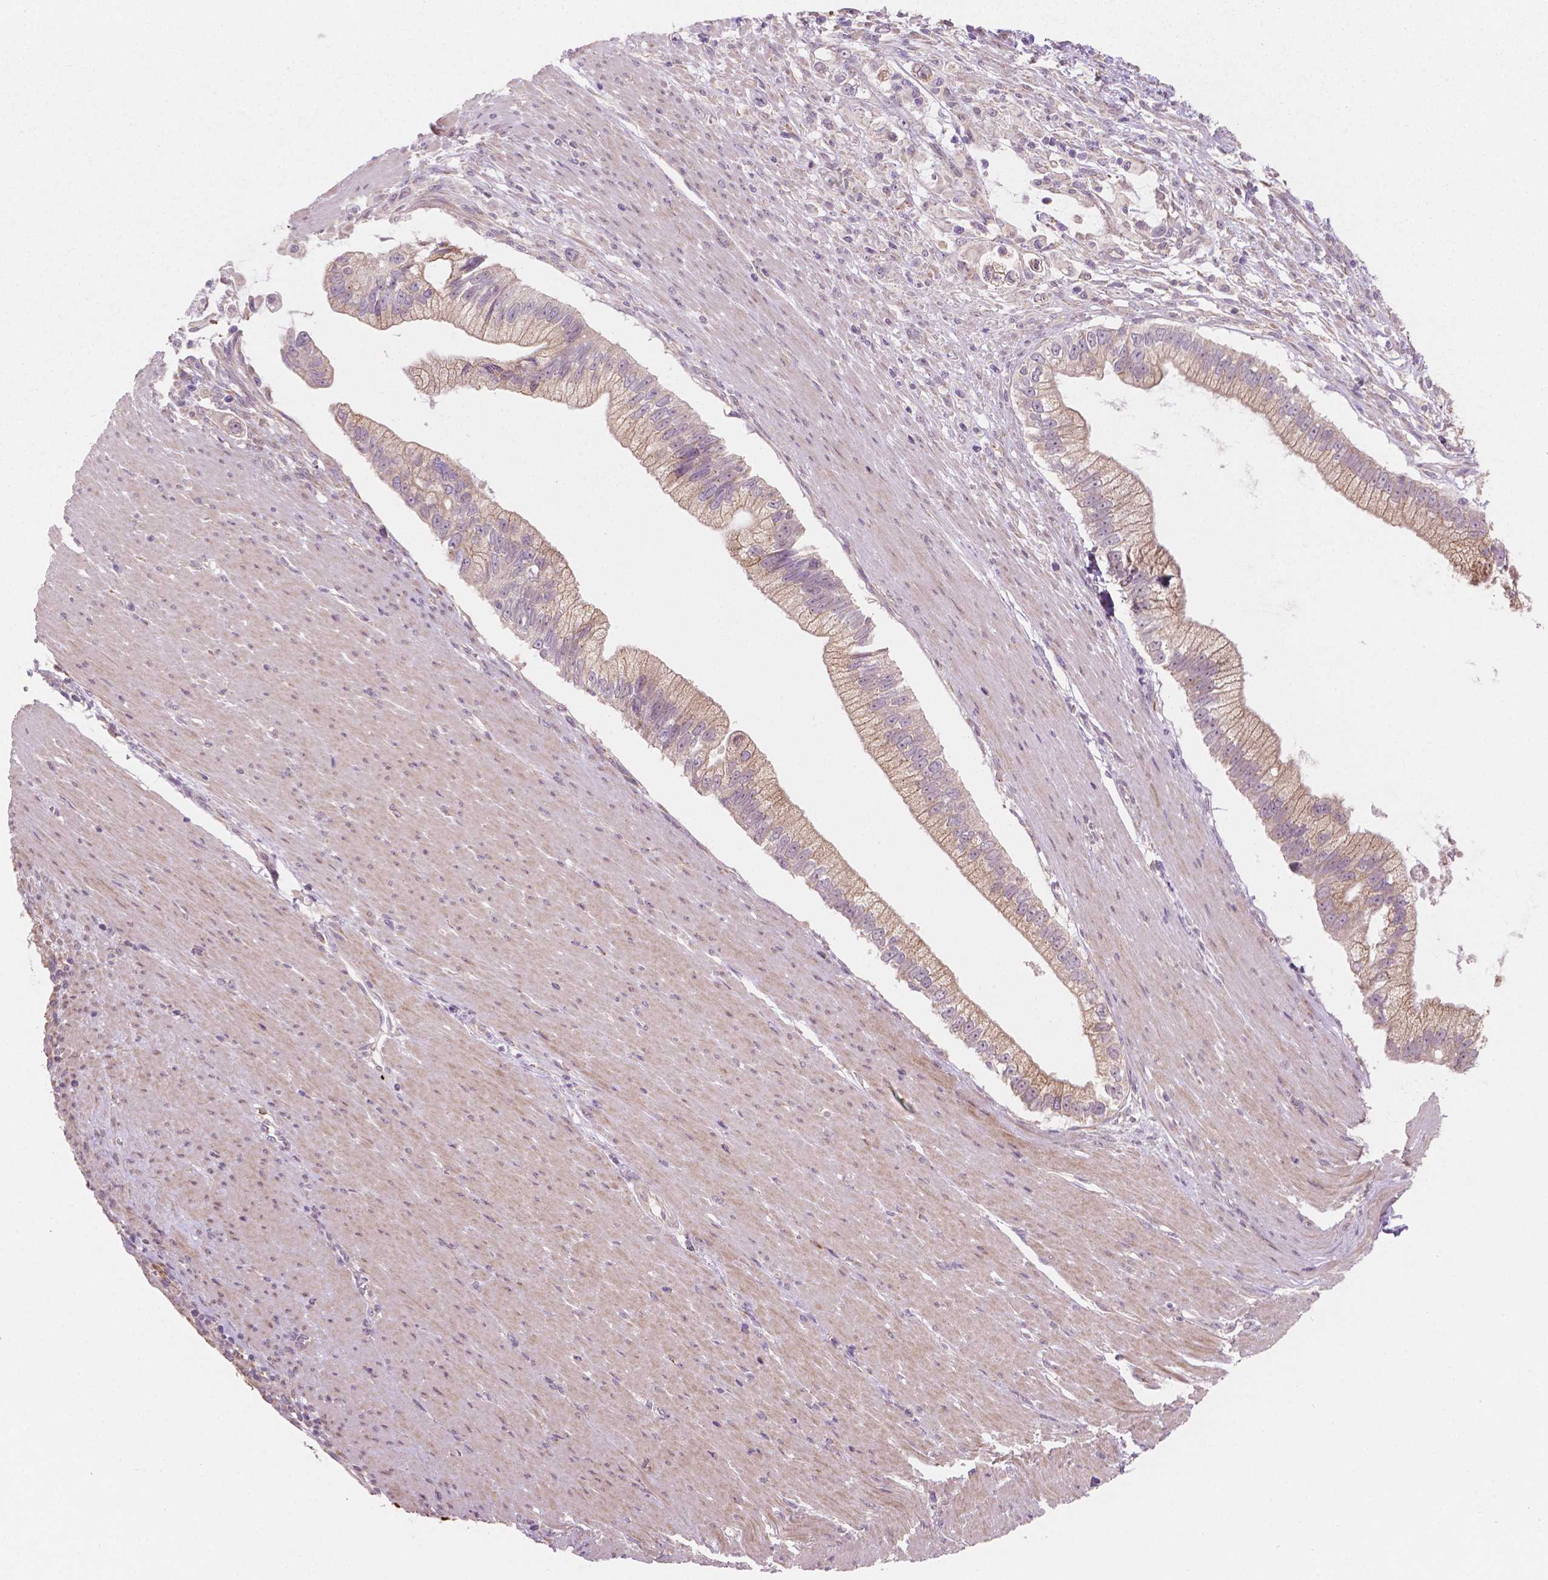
{"staining": {"intensity": "weak", "quantity": "25%-75%", "location": "cytoplasmic/membranous"}, "tissue": "pancreatic cancer", "cell_type": "Tumor cells", "image_type": "cancer", "snomed": [{"axis": "morphology", "description": "Adenocarcinoma, NOS"}, {"axis": "topography", "description": "Pancreas"}], "caption": "Immunohistochemical staining of human pancreatic cancer exhibits low levels of weak cytoplasmic/membranous protein staining in approximately 25%-75% of tumor cells. The staining was performed using DAB (3,3'-diaminobenzidine), with brown indicating positive protein expression. Nuclei are stained blue with hematoxylin.", "gene": "LRP1B", "patient": {"sex": "male", "age": 70}}